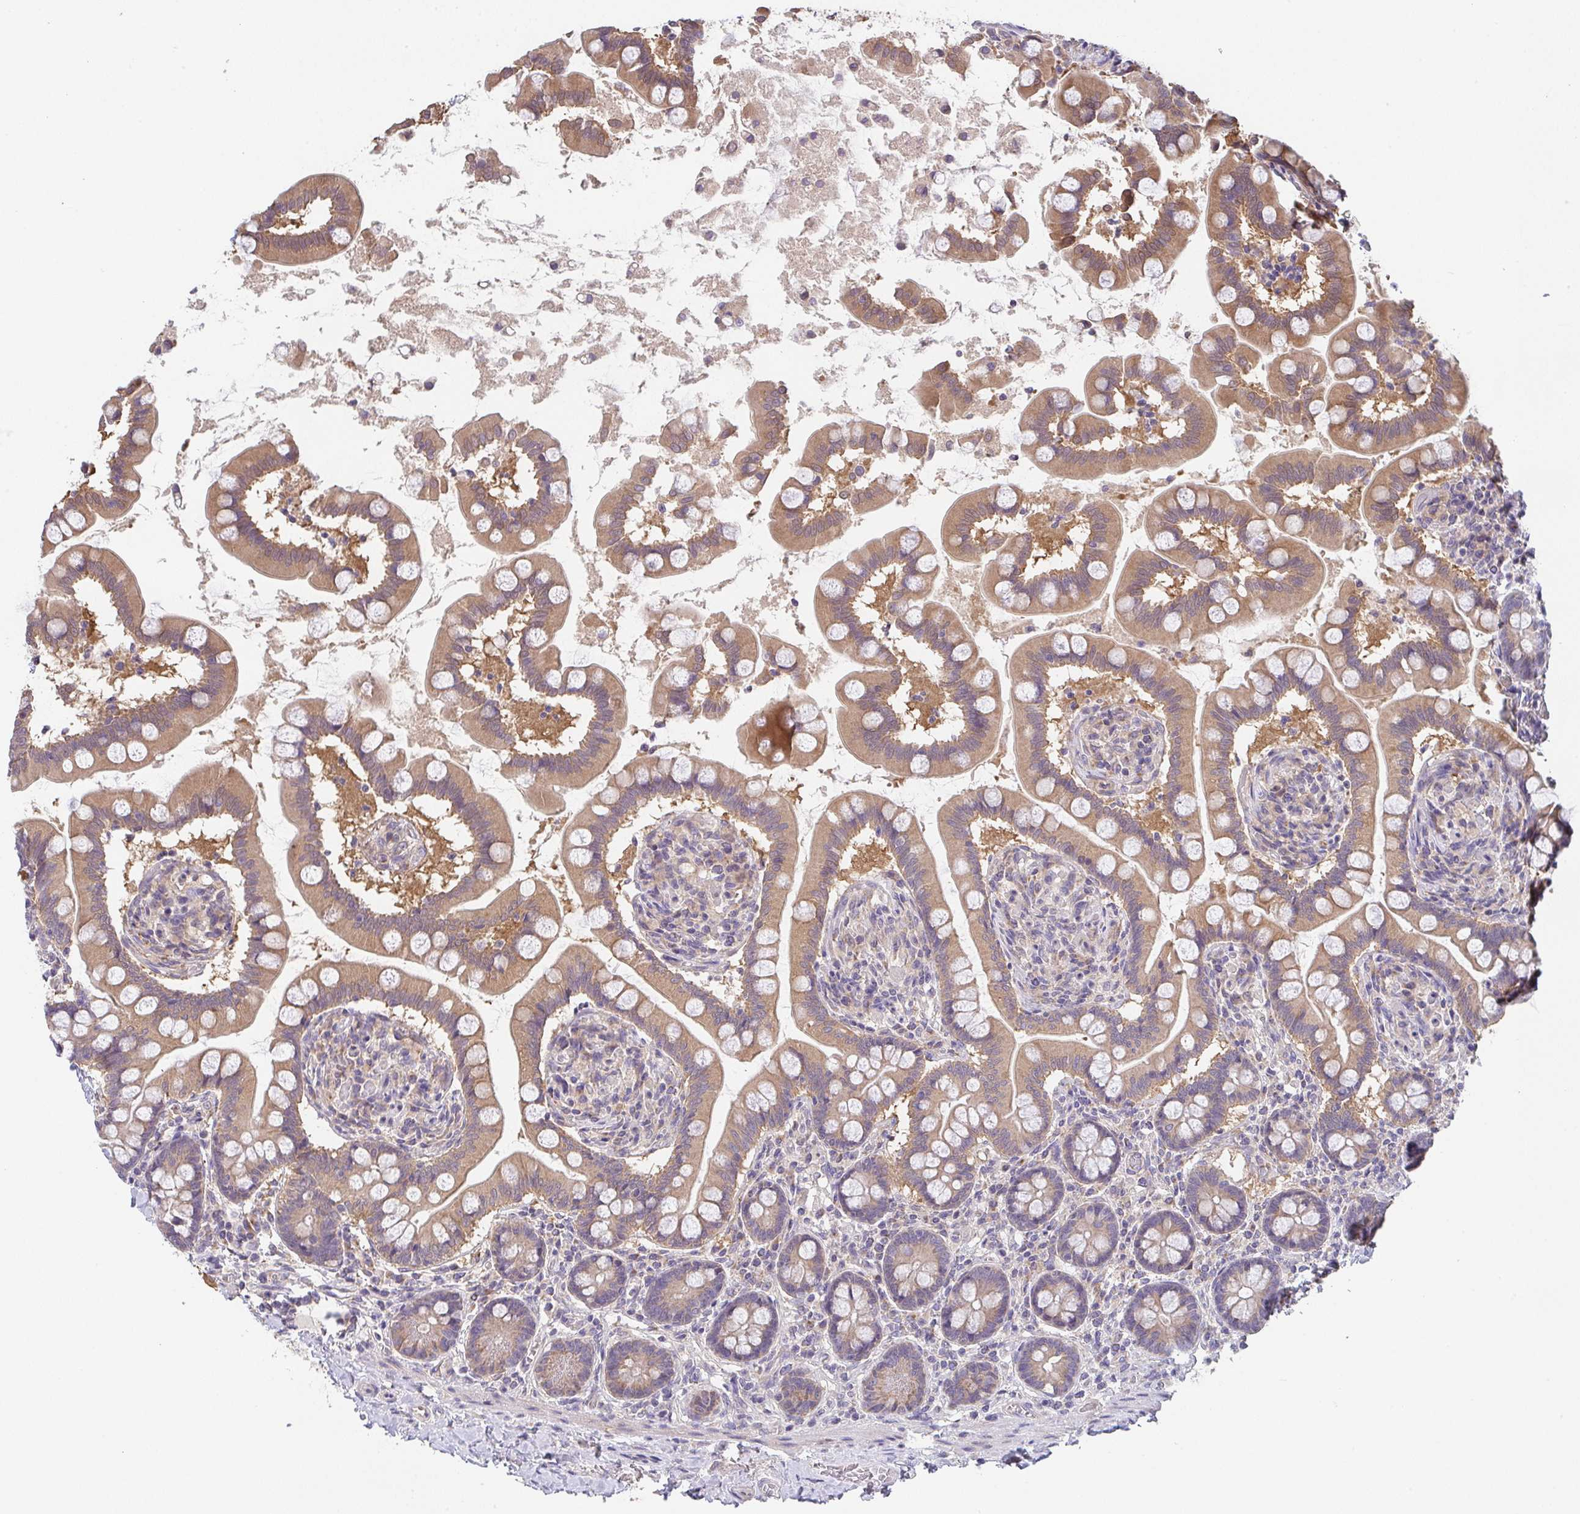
{"staining": {"intensity": "moderate", "quantity": ">75%", "location": "cytoplasmic/membranous"}, "tissue": "small intestine", "cell_type": "Glandular cells", "image_type": "normal", "snomed": [{"axis": "morphology", "description": "Normal tissue, NOS"}, {"axis": "topography", "description": "Small intestine"}], "caption": "Protein expression analysis of benign human small intestine reveals moderate cytoplasmic/membranous expression in about >75% of glandular cells. Immunohistochemistry (ihc) stains the protein of interest in brown and the nuclei are stained blue.", "gene": "TSPAN31", "patient": {"sex": "female", "age": 64}}